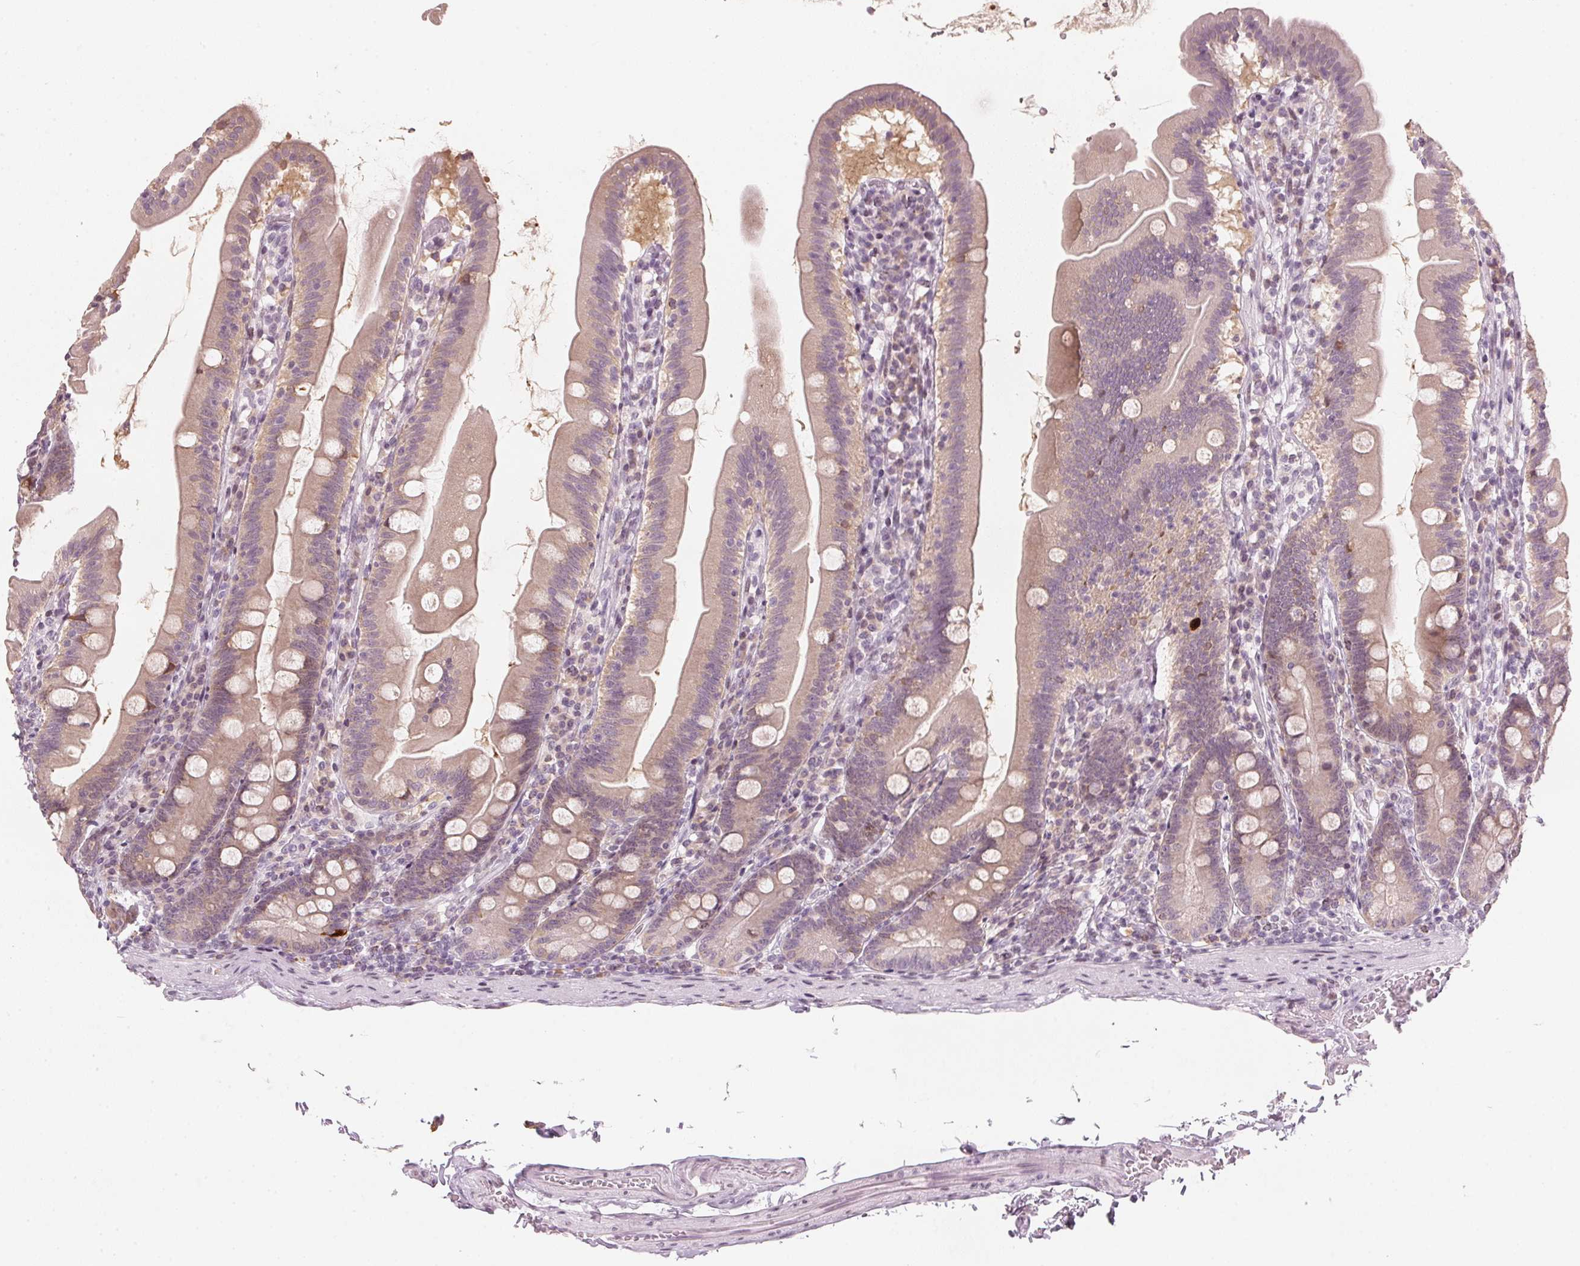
{"staining": {"intensity": "weak", "quantity": "25%-75%", "location": "cytoplasmic/membranous"}, "tissue": "duodenum", "cell_type": "Glandular cells", "image_type": "normal", "snomed": [{"axis": "morphology", "description": "Normal tissue, NOS"}, {"axis": "topography", "description": "Duodenum"}], "caption": "Duodenum stained for a protein shows weak cytoplasmic/membranous positivity in glandular cells. The staining was performed using DAB (3,3'-diaminobenzidine), with brown indicating positive protein expression. Nuclei are stained blue with hematoxylin.", "gene": "SFRP4", "patient": {"sex": "female", "age": 67}}